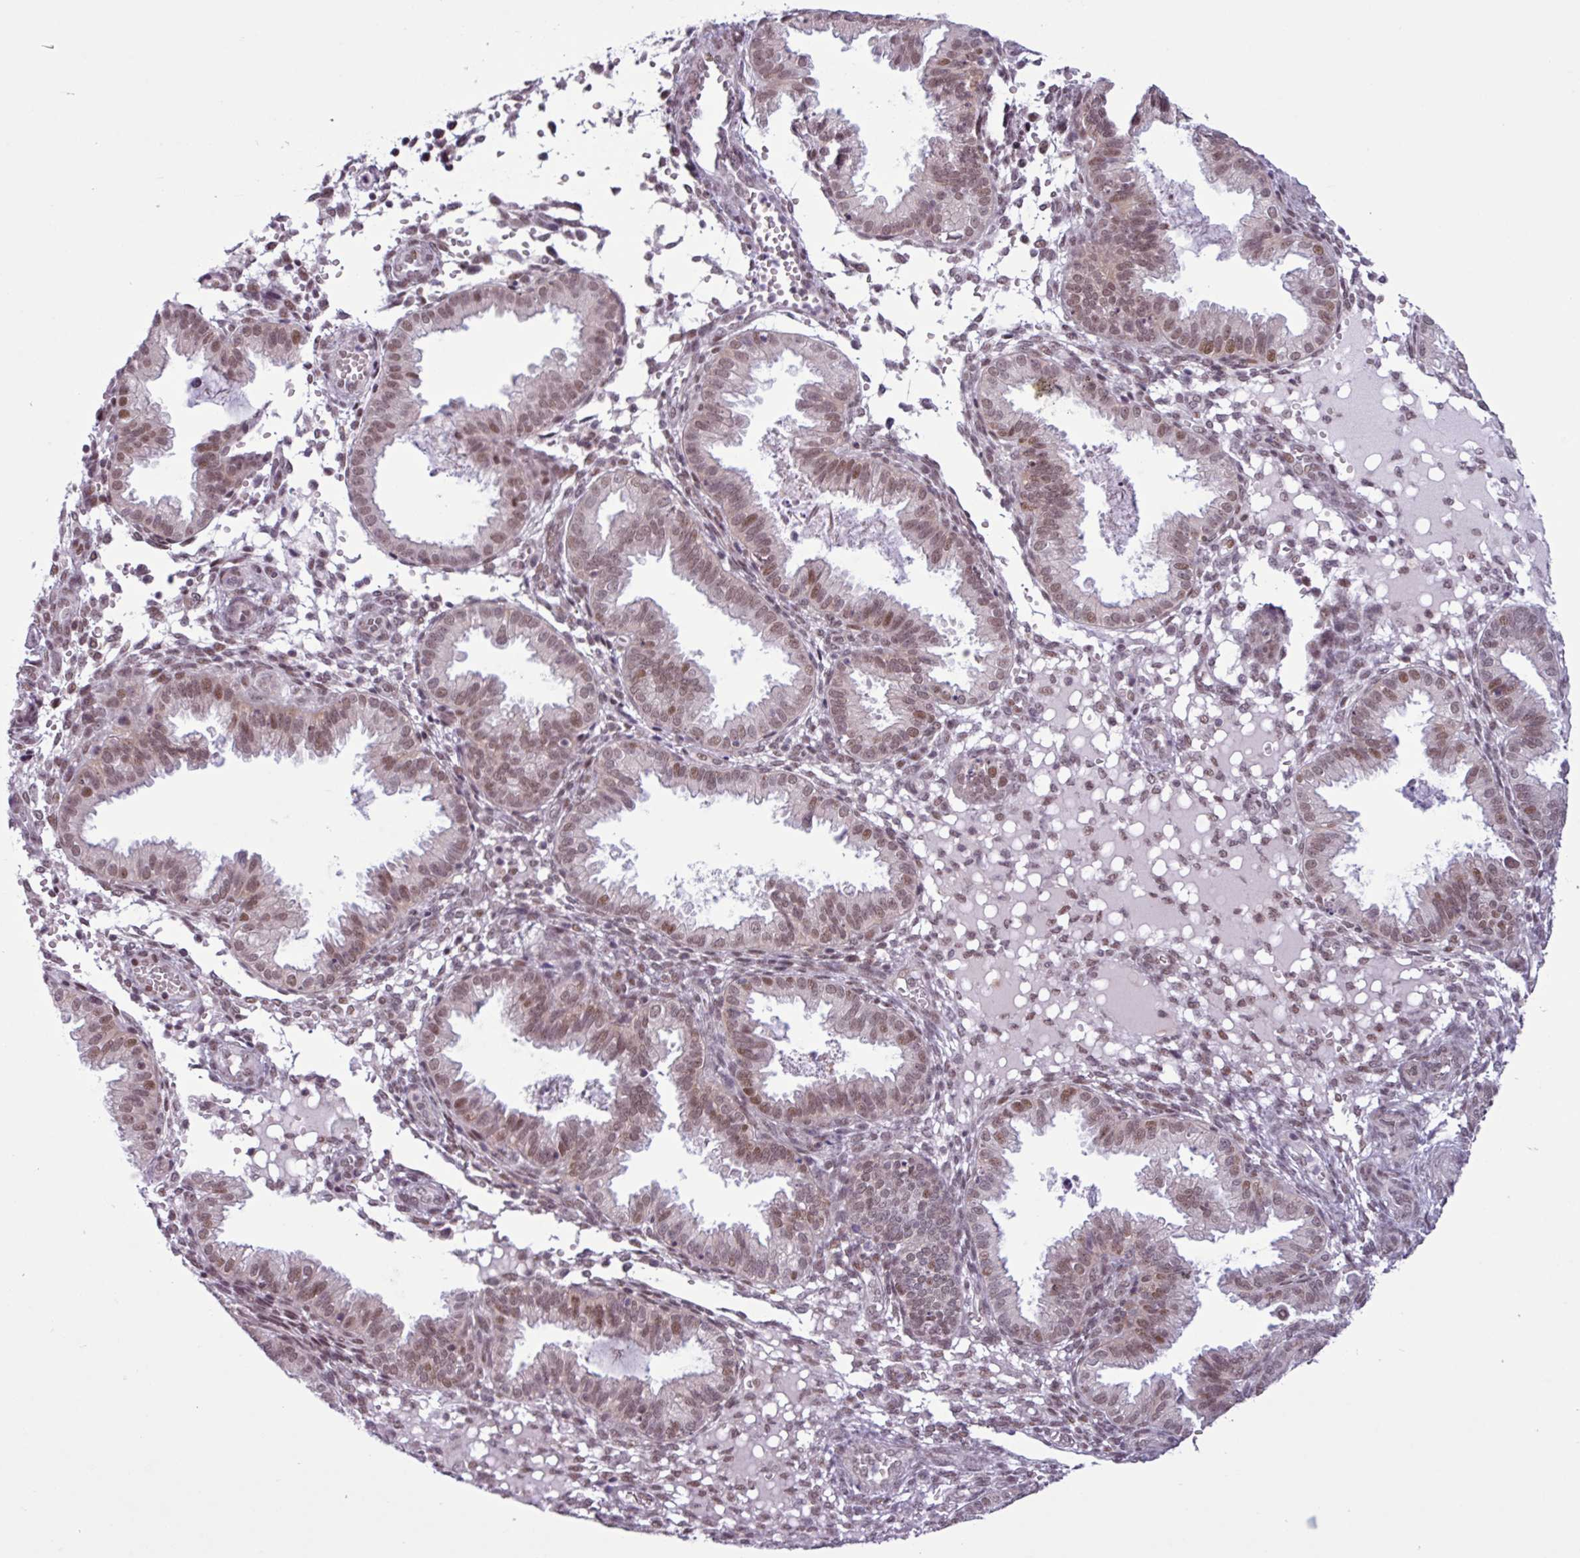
{"staining": {"intensity": "moderate", "quantity": "25%-75%", "location": "nuclear"}, "tissue": "endometrium", "cell_type": "Cells in endometrial stroma", "image_type": "normal", "snomed": [{"axis": "morphology", "description": "Normal tissue, NOS"}, {"axis": "topography", "description": "Endometrium"}], "caption": "IHC photomicrograph of benign endometrium: human endometrium stained using immunohistochemistry displays medium levels of moderate protein expression localized specifically in the nuclear of cells in endometrial stroma, appearing as a nuclear brown color.", "gene": "NOTCH2", "patient": {"sex": "female", "age": 33}}